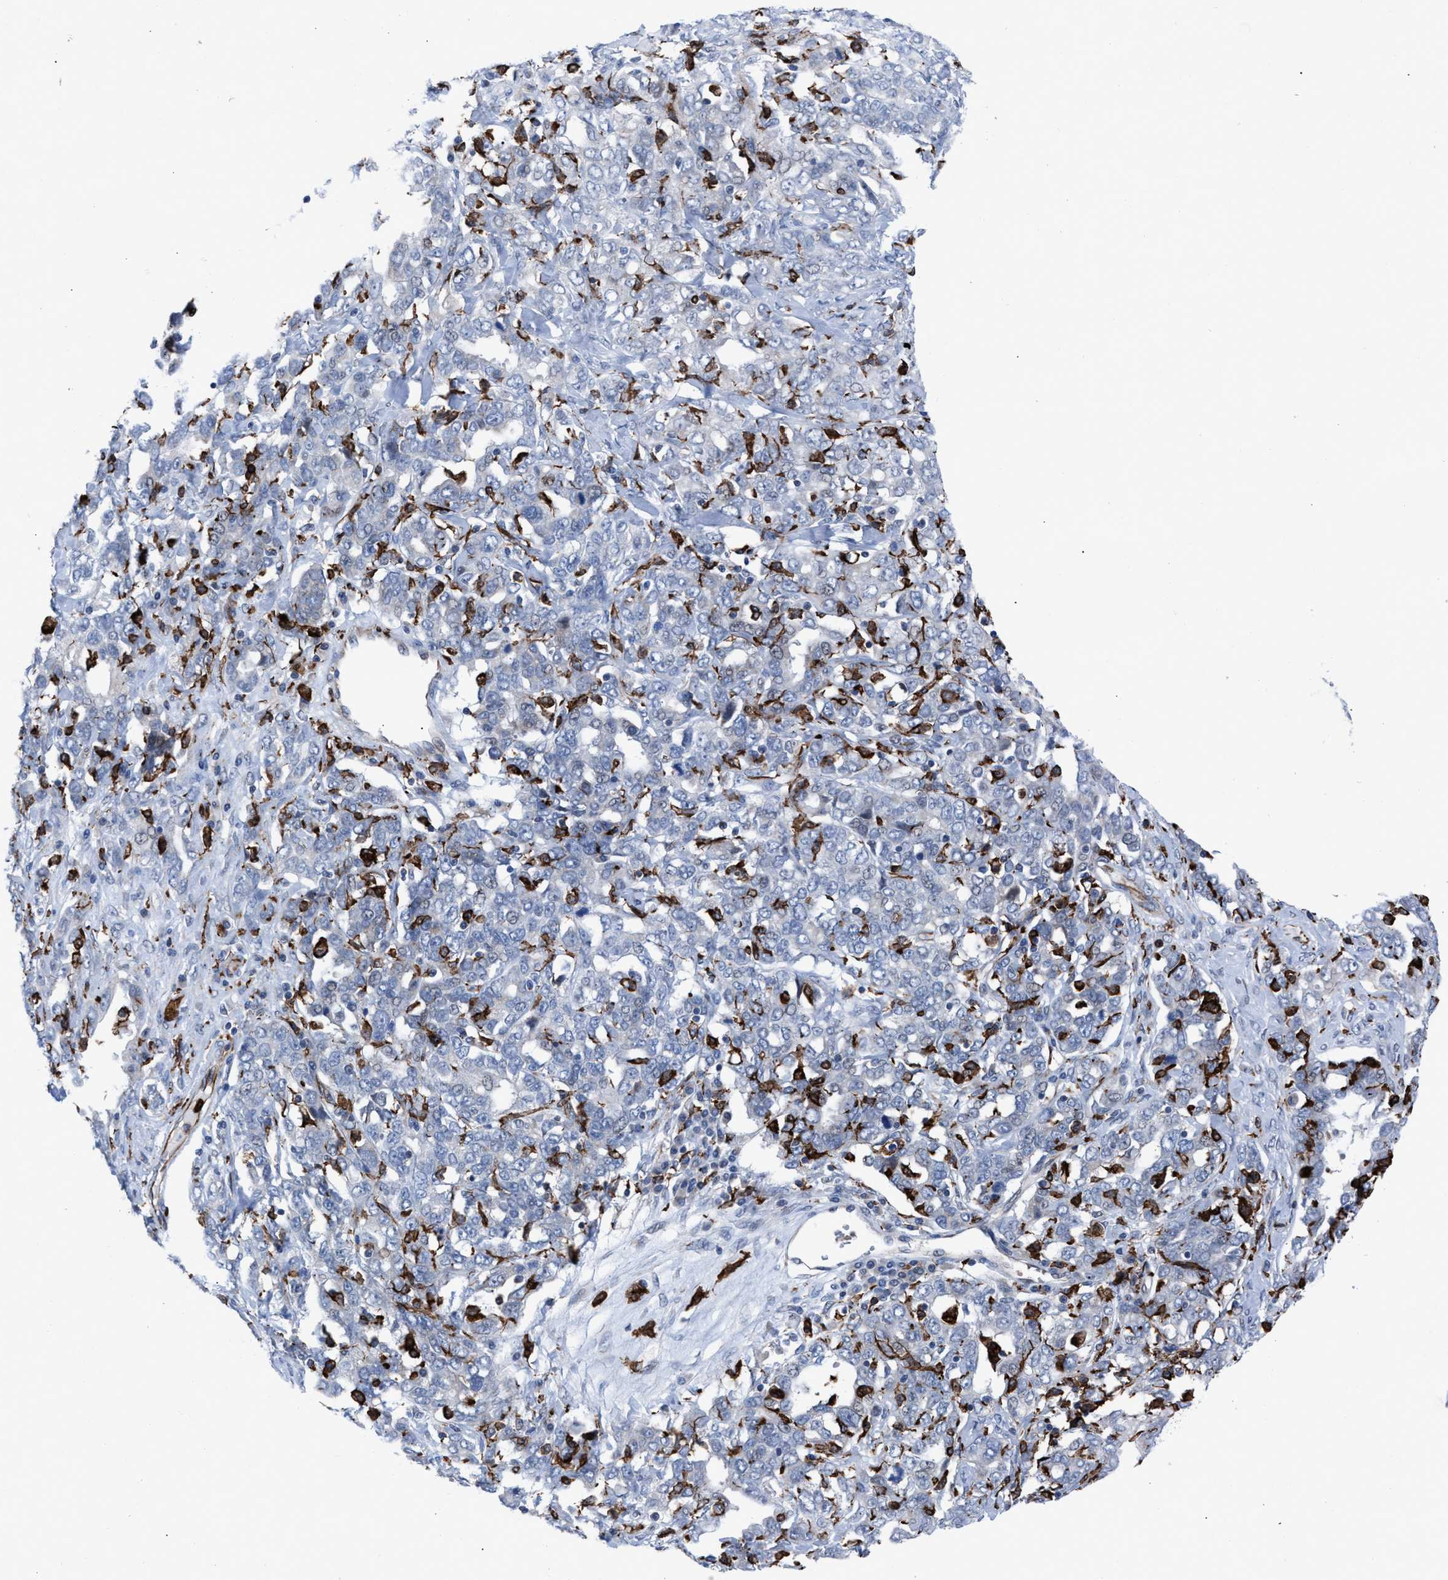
{"staining": {"intensity": "negative", "quantity": "none", "location": "none"}, "tissue": "ovarian cancer", "cell_type": "Tumor cells", "image_type": "cancer", "snomed": [{"axis": "morphology", "description": "Carcinoma, endometroid"}, {"axis": "topography", "description": "Ovary"}], "caption": "A histopathology image of human ovarian cancer (endometroid carcinoma) is negative for staining in tumor cells.", "gene": "SLC47A1", "patient": {"sex": "female", "age": 62}}